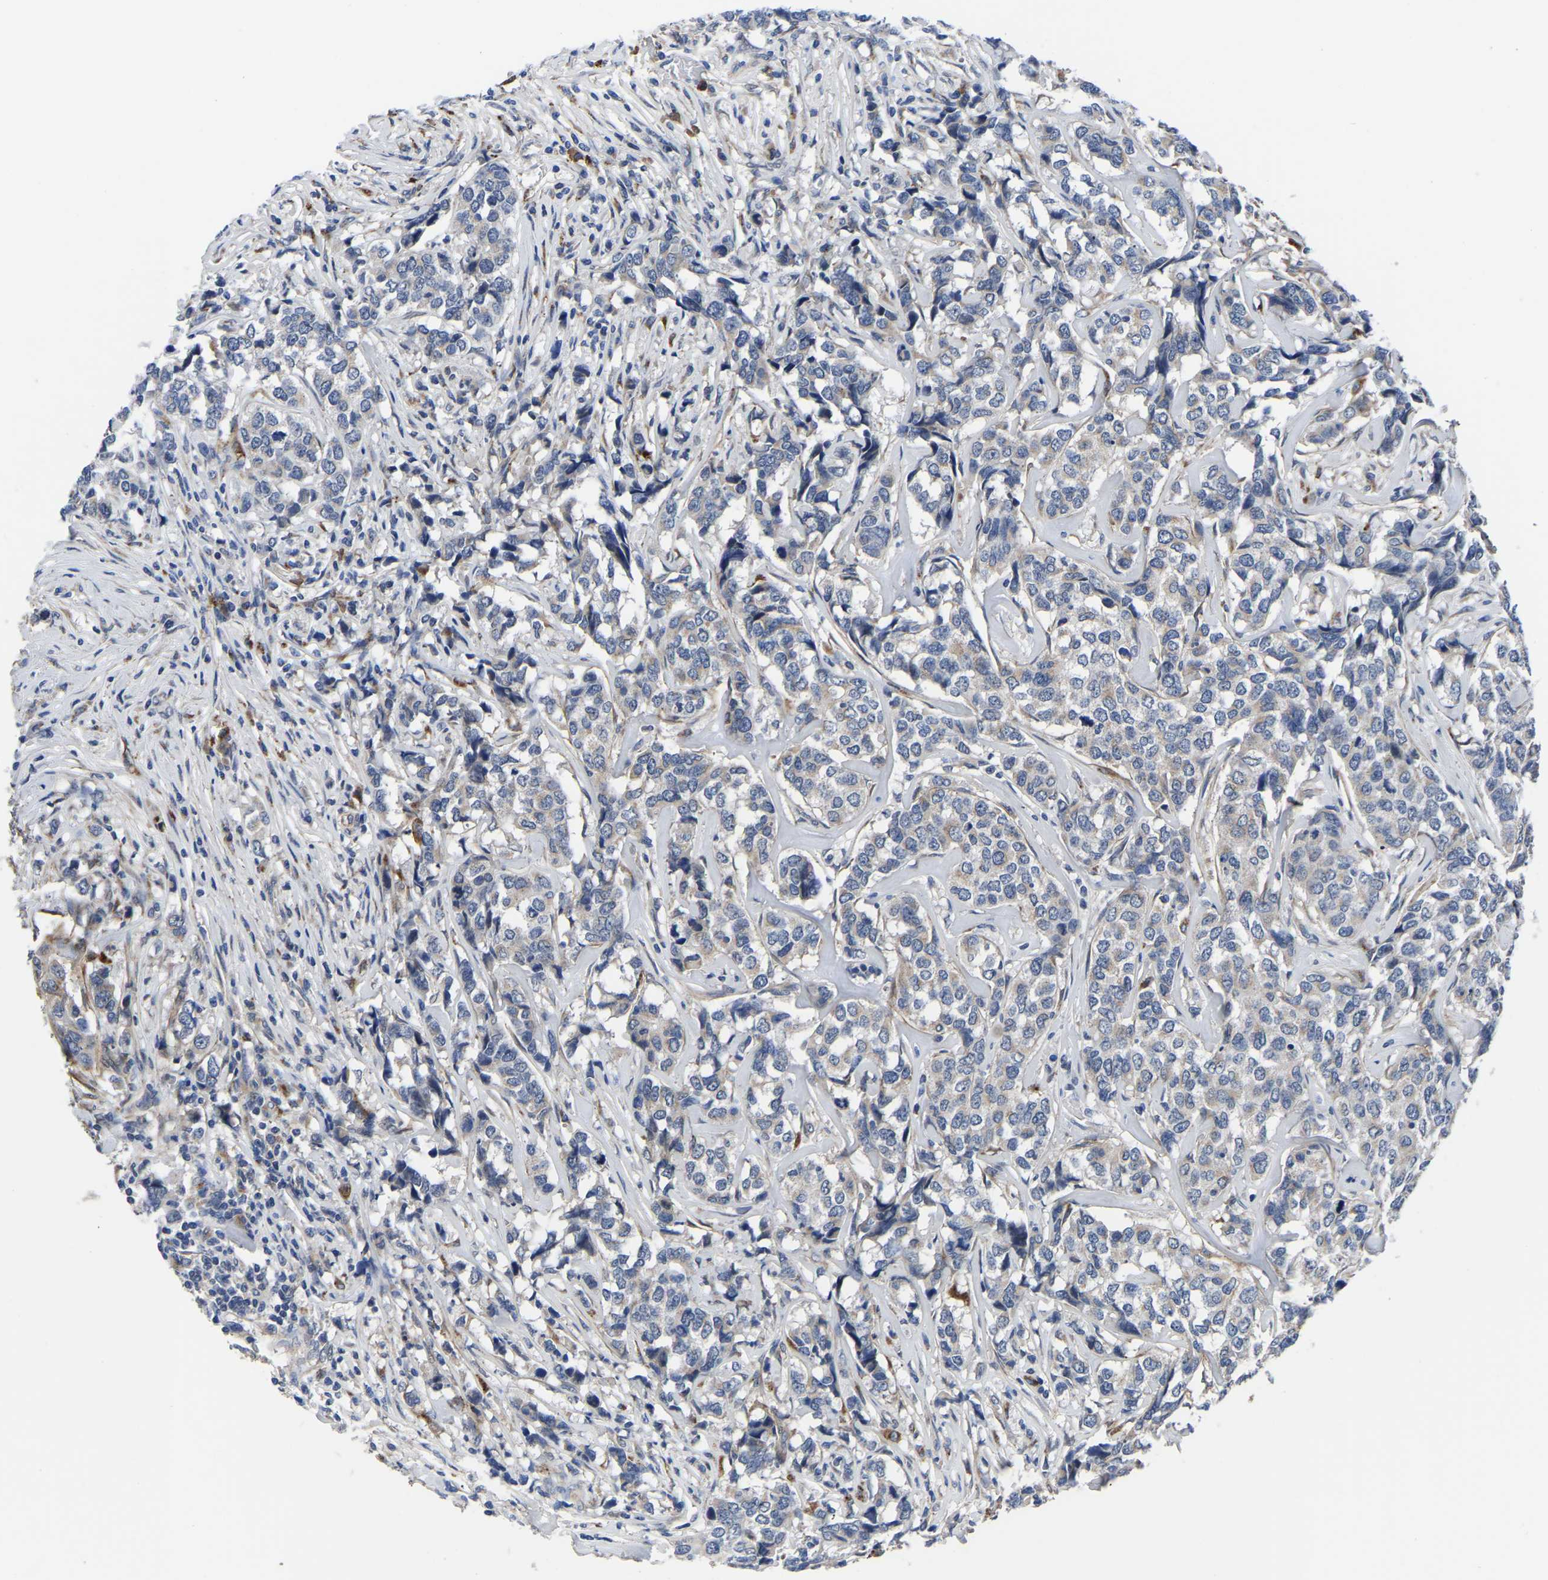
{"staining": {"intensity": "weak", "quantity": "<25%", "location": "cytoplasmic/membranous"}, "tissue": "breast cancer", "cell_type": "Tumor cells", "image_type": "cancer", "snomed": [{"axis": "morphology", "description": "Lobular carcinoma"}, {"axis": "topography", "description": "Breast"}], "caption": "Immunohistochemistry of breast cancer reveals no positivity in tumor cells.", "gene": "PDLIM7", "patient": {"sex": "female", "age": 59}}